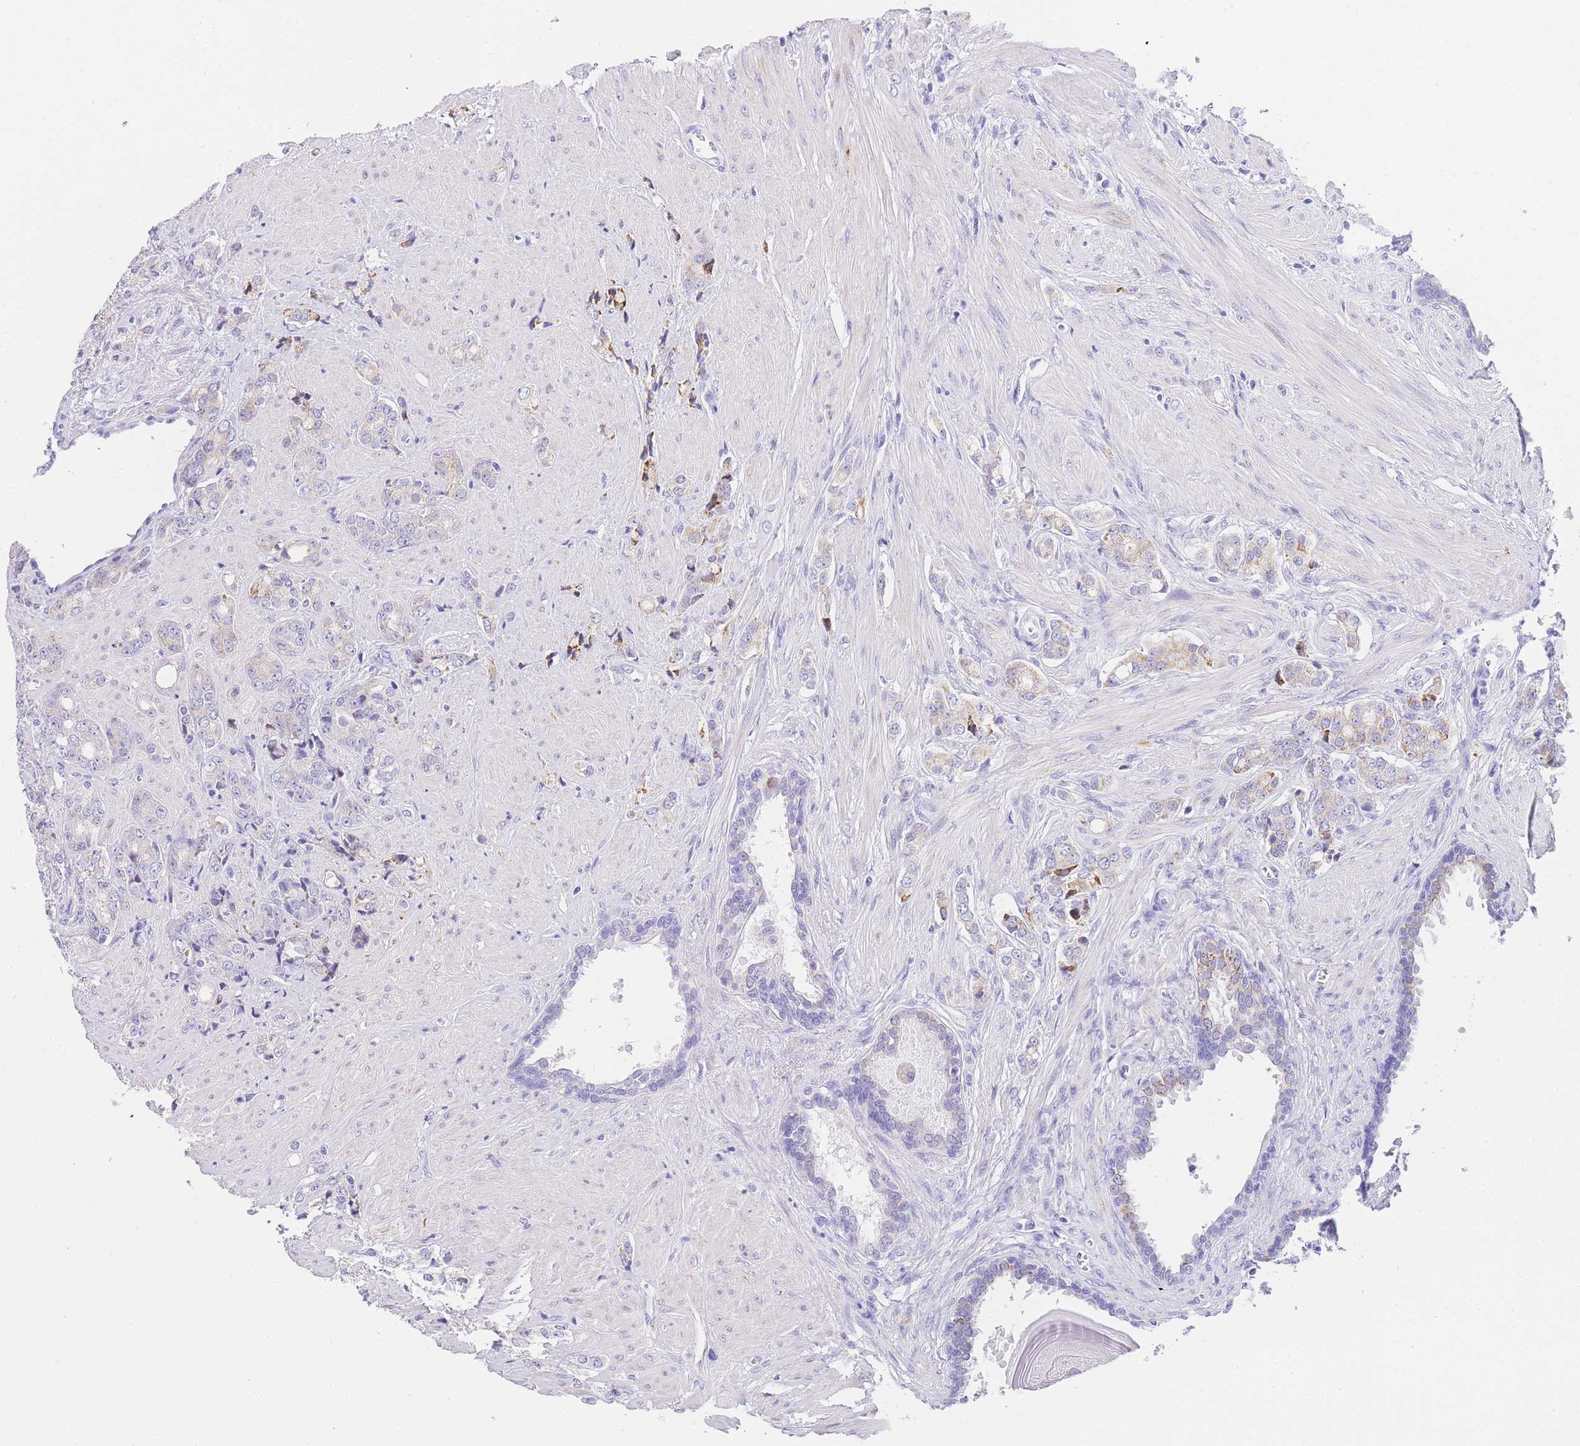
{"staining": {"intensity": "weak", "quantity": "<25%", "location": "cytoplasmic/membranous"}, "tissue": "prostate cancer", "cell_type": "Tumor cells", "image_type": "cancer", "snomed": [{"axis": "morphology", "description": "Adenocarcinoma, High grade"}, {"axis": "topography", "description": "Prostate"}], "caption": "Tumor cells are negative for protein expression in human prostate cancer.", "gene": "NKD2", "patient": {"sex": "male", "age": 62}}